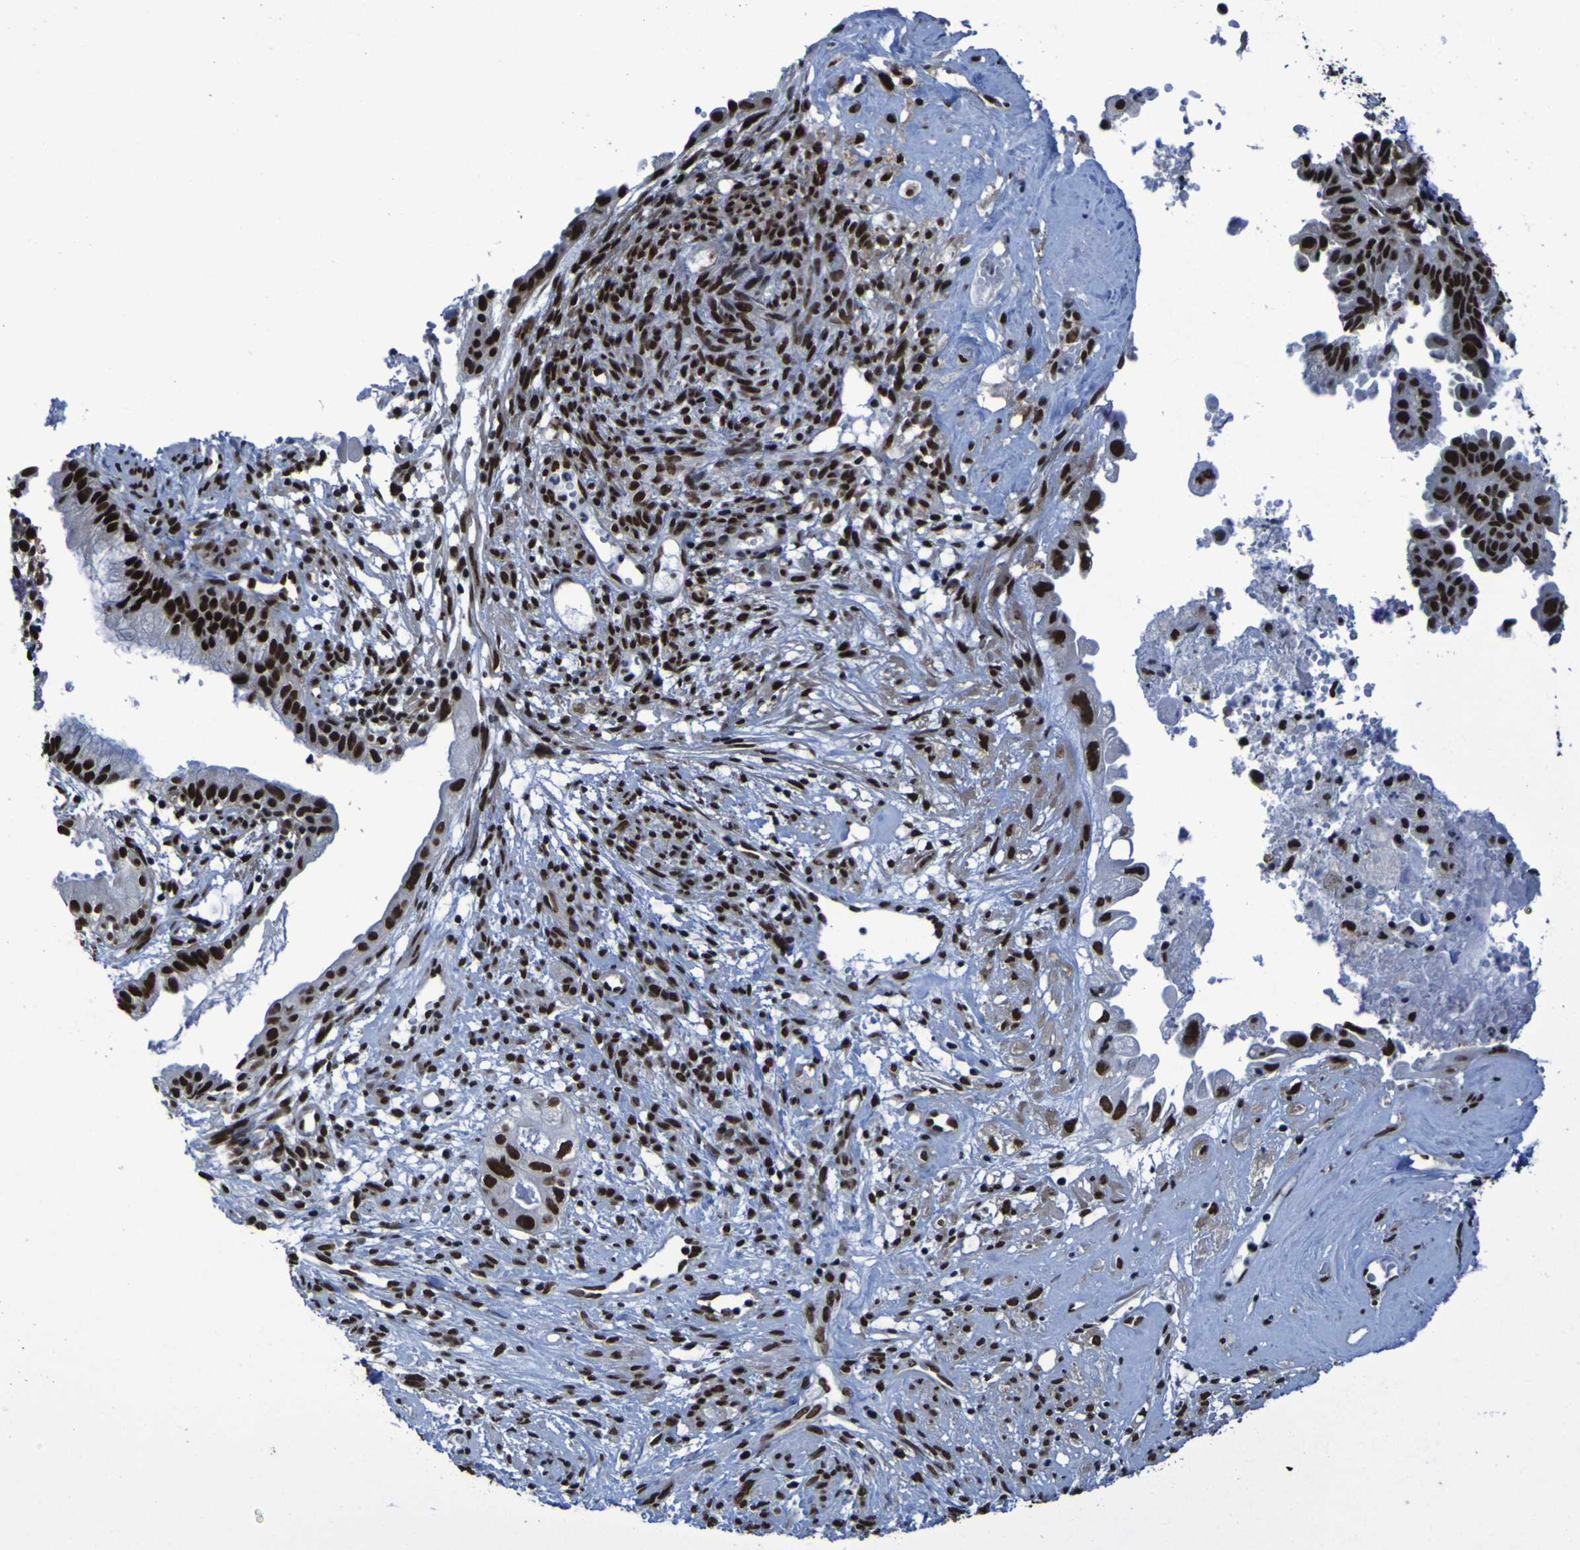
{"staining": {"intensity": "strong", "quantity": ">75%", "location": "nuclear"}, "tissue": "cervical cancer", "cell_type": "Tumor cells", "image_type": "cancer", "snomed": [{"axis": "morphology", "description": "Normal tissue, NOS"}, {"axis": "morphology", "description": "Adenocarcinoma, NOS"}, {"axis": "topography", "description": "Cervix"}, {"axis": "topography", "description": "Endometrium"}], "caption": "This histopathology image reveals IHC staining of human cervical cancer, with high strong nuclear expression in about >75% of tumor cells.", "gene": "HNRNPR", "patient": {"sex": "female", "age": 86}}